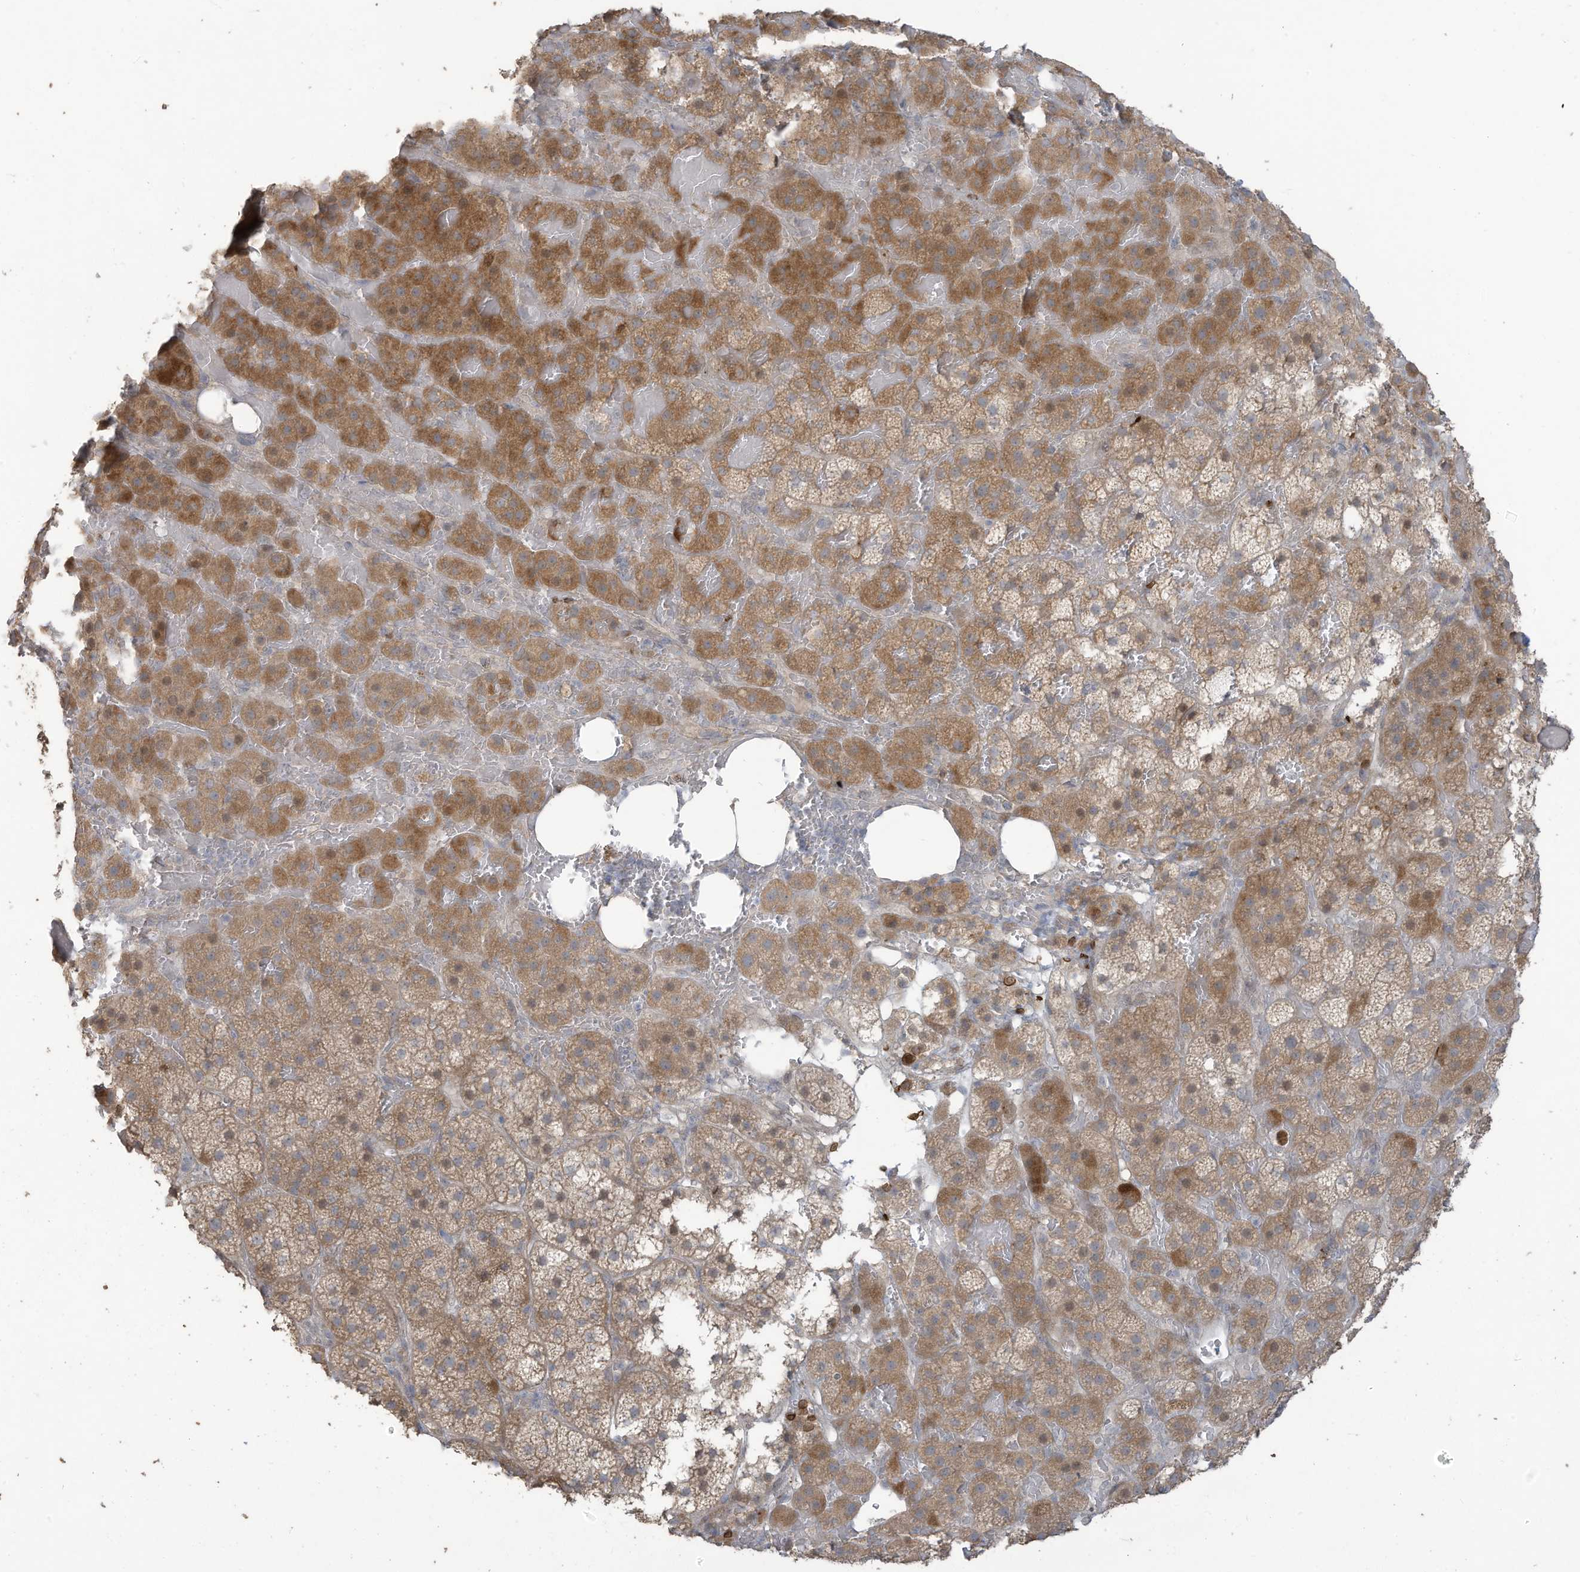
{"staining": {"intensity": "moderate", "quantity": ">75%", "location": "cytoplasmic/membranous"}, "tissue": "adrenal gland", "cell_type": "Glandular cells", "image_type": "normal", "snomed": [{"axis": "morphology", "description": "Normal tissue, NOS"}, {"axis": "topography", "description": "Adrenal gland"}], "caption": "Protein analysis of normal adrenal gland exhibits moderate cytoplasmic/membranous expression in about >75% of glandular cells. The staining is performed using DAB (3,3'-diaminobenzidine) brown chromogen to label protein expression. The nuclei are counter-stained blue using hematoxylin.", "gene": "MAGIX", "patient": {"sex": "female", "age": 59}}